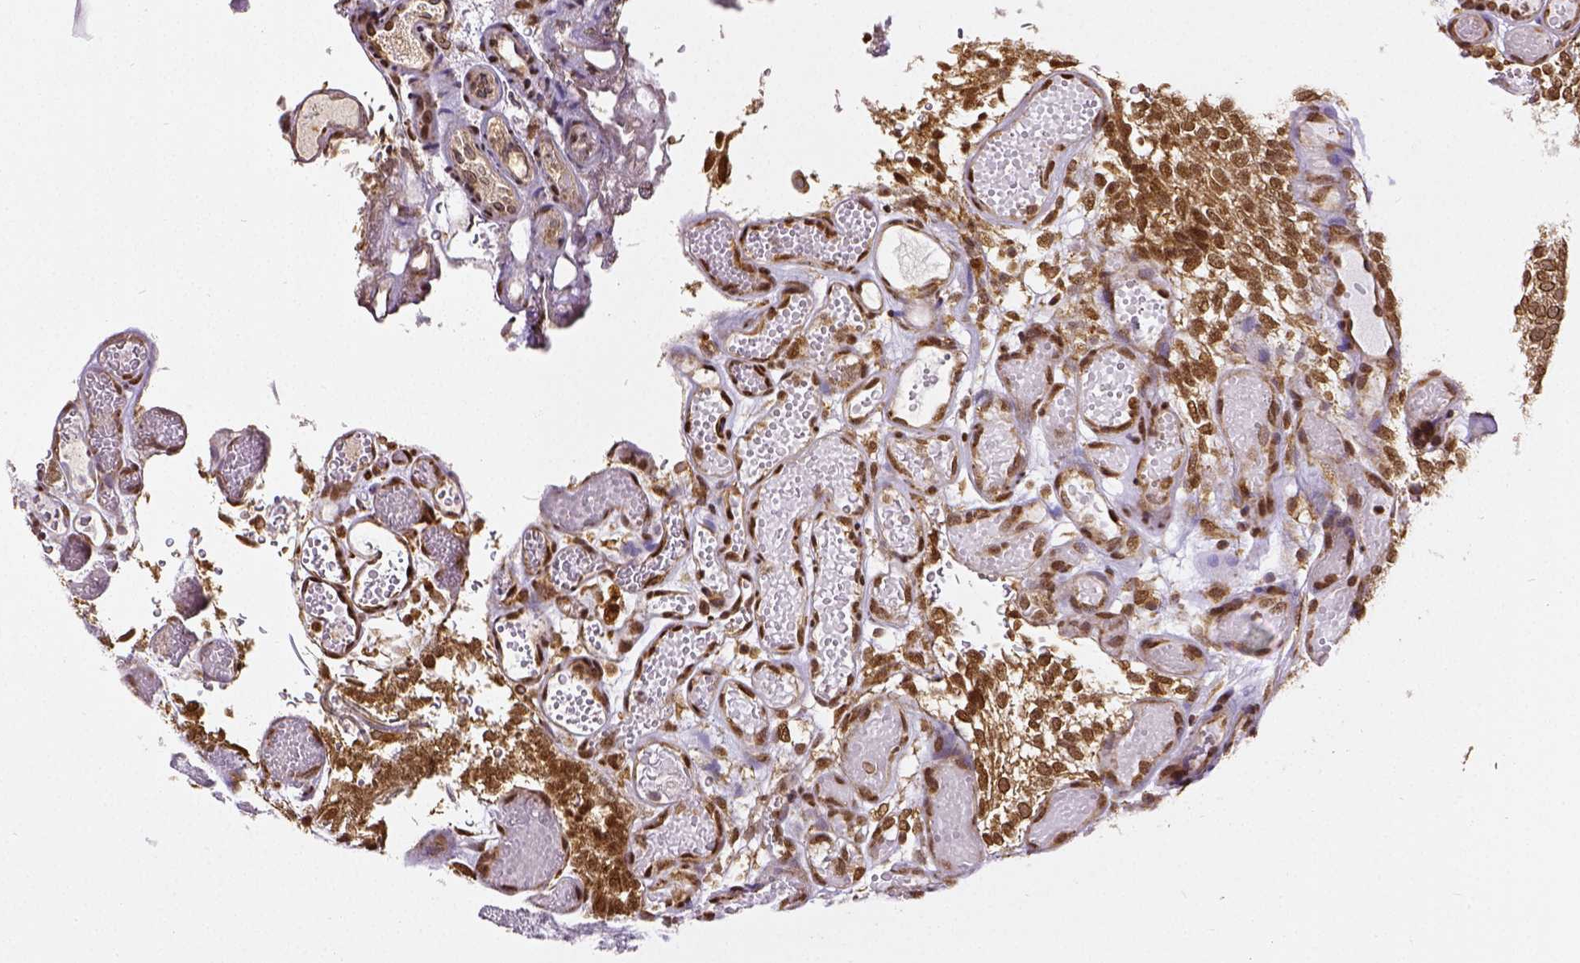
{"staining": {"intensity": "strong", "quantity": ">75%", "location": "cytoplasmic/membranous,nuclear"}, "tissue": "urothelial cancer", "cell_type": "Tumor cells", "image_type": "cancer", "snomed": [{"axis": "morphology", "description": "Urothelial carcinoma, Low grade"}, {"axis": "topography", "description": "Urinary bladder"}], "caption": "Human urothelial cancer stained with a brown dye reveals strong cytoplasmic/membranous and nuclear positive staining in about >75% of tumor cells.", "gene": "MTDH", "patient": {"sex": "male", "age": 78}}